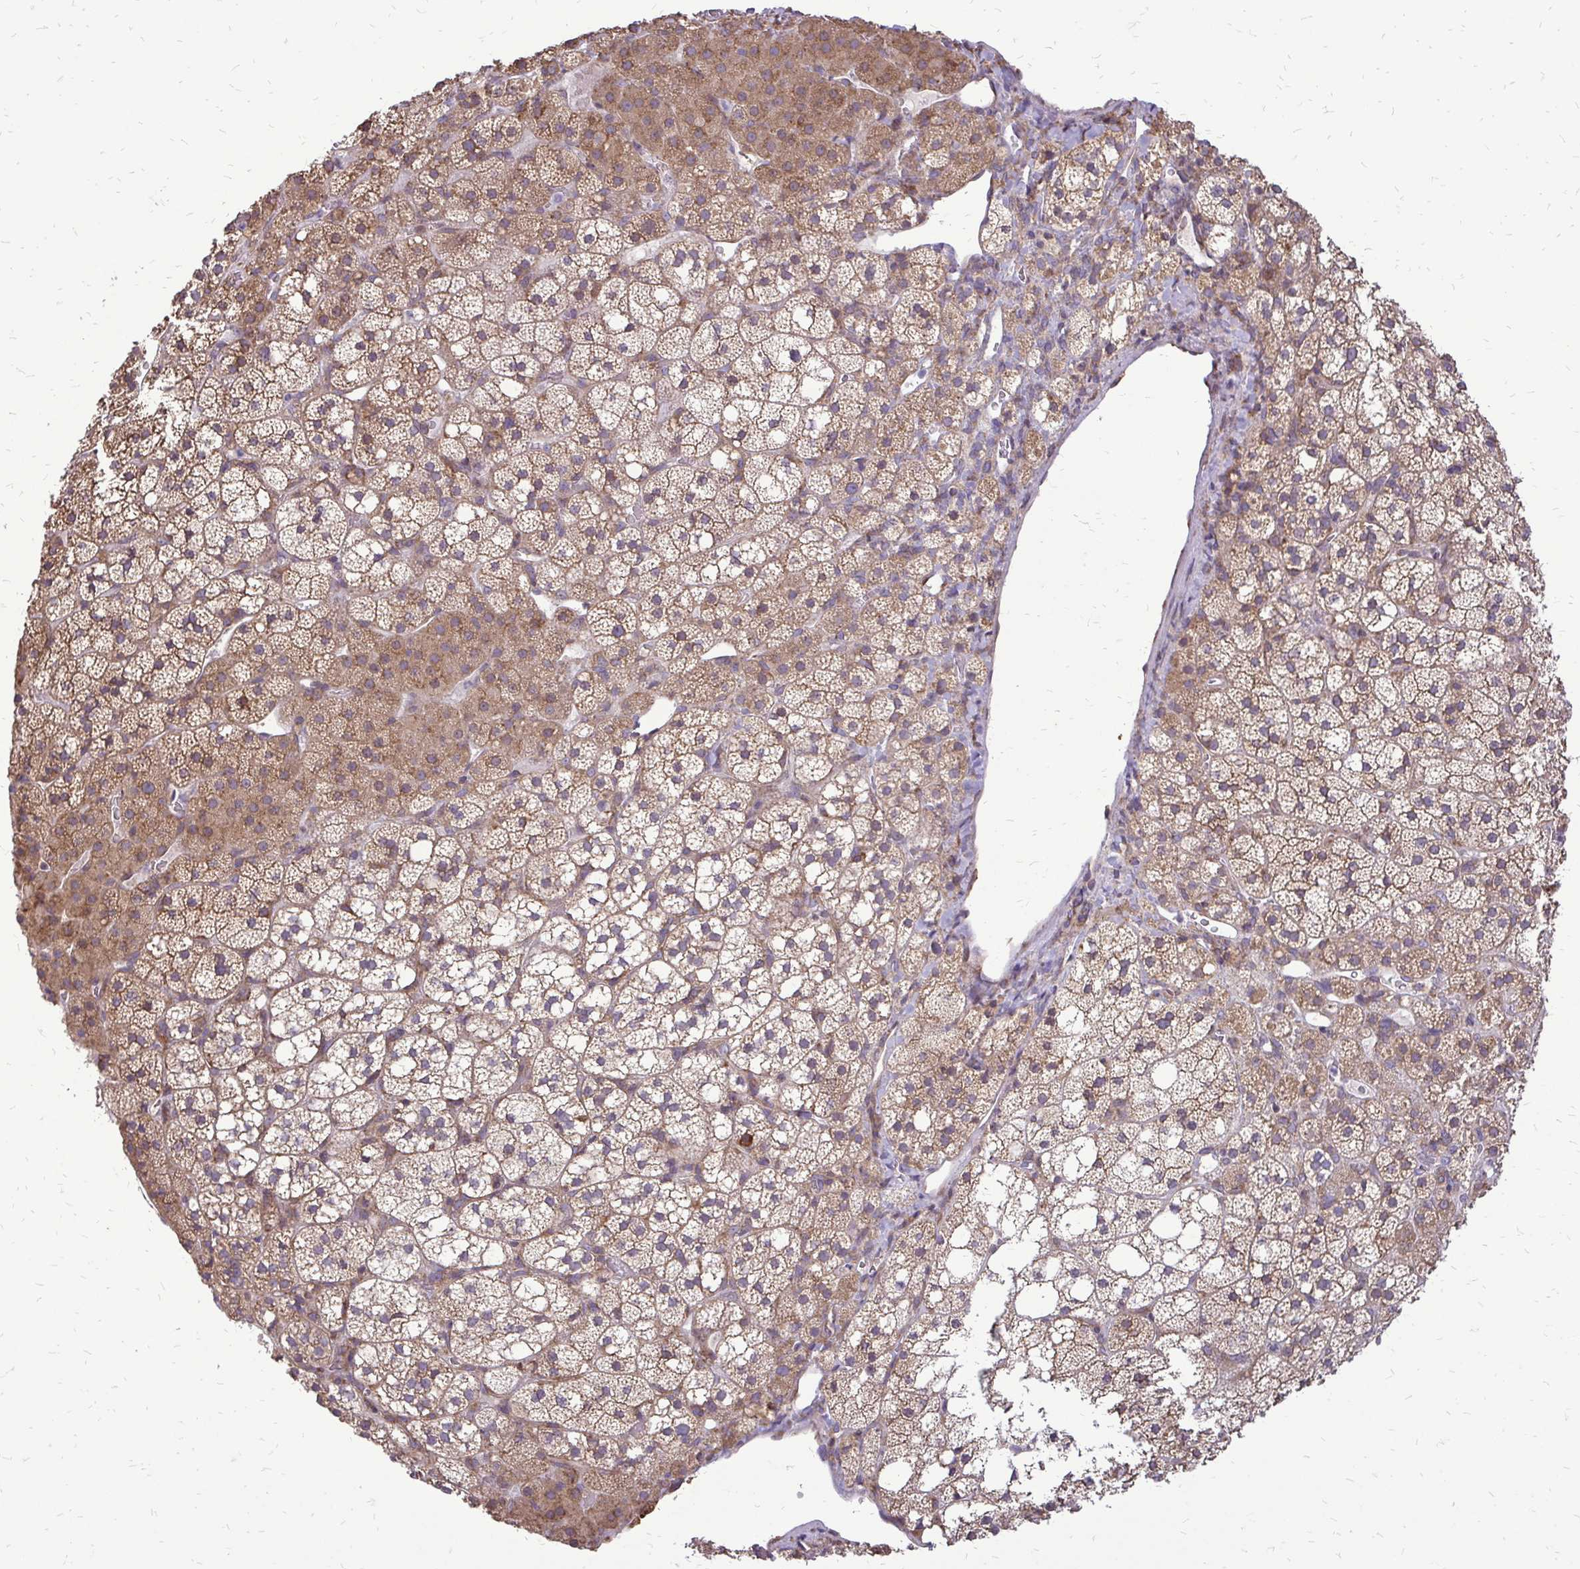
{"staining": {"intensity": "moderate", "quantity": ">75%", "location": "cytoplasmic/membranous"}, "tissue": "adrenal gland", "cell_type": "Glandular cells", "image_type": "normal", "snomed": [{"axis": "morphology", "description": "Normal tissue, NOS"}, {"axis": "topography", "description": "Adrenal gland"}], "caption": "Human adrenal gland stained with a brown dye reveals moderate cytoplasmic/membranous positive positivity in about >75% of glandular cells.", "gene": "RPS3", "patient": {"sex": "male", "age": 53}}